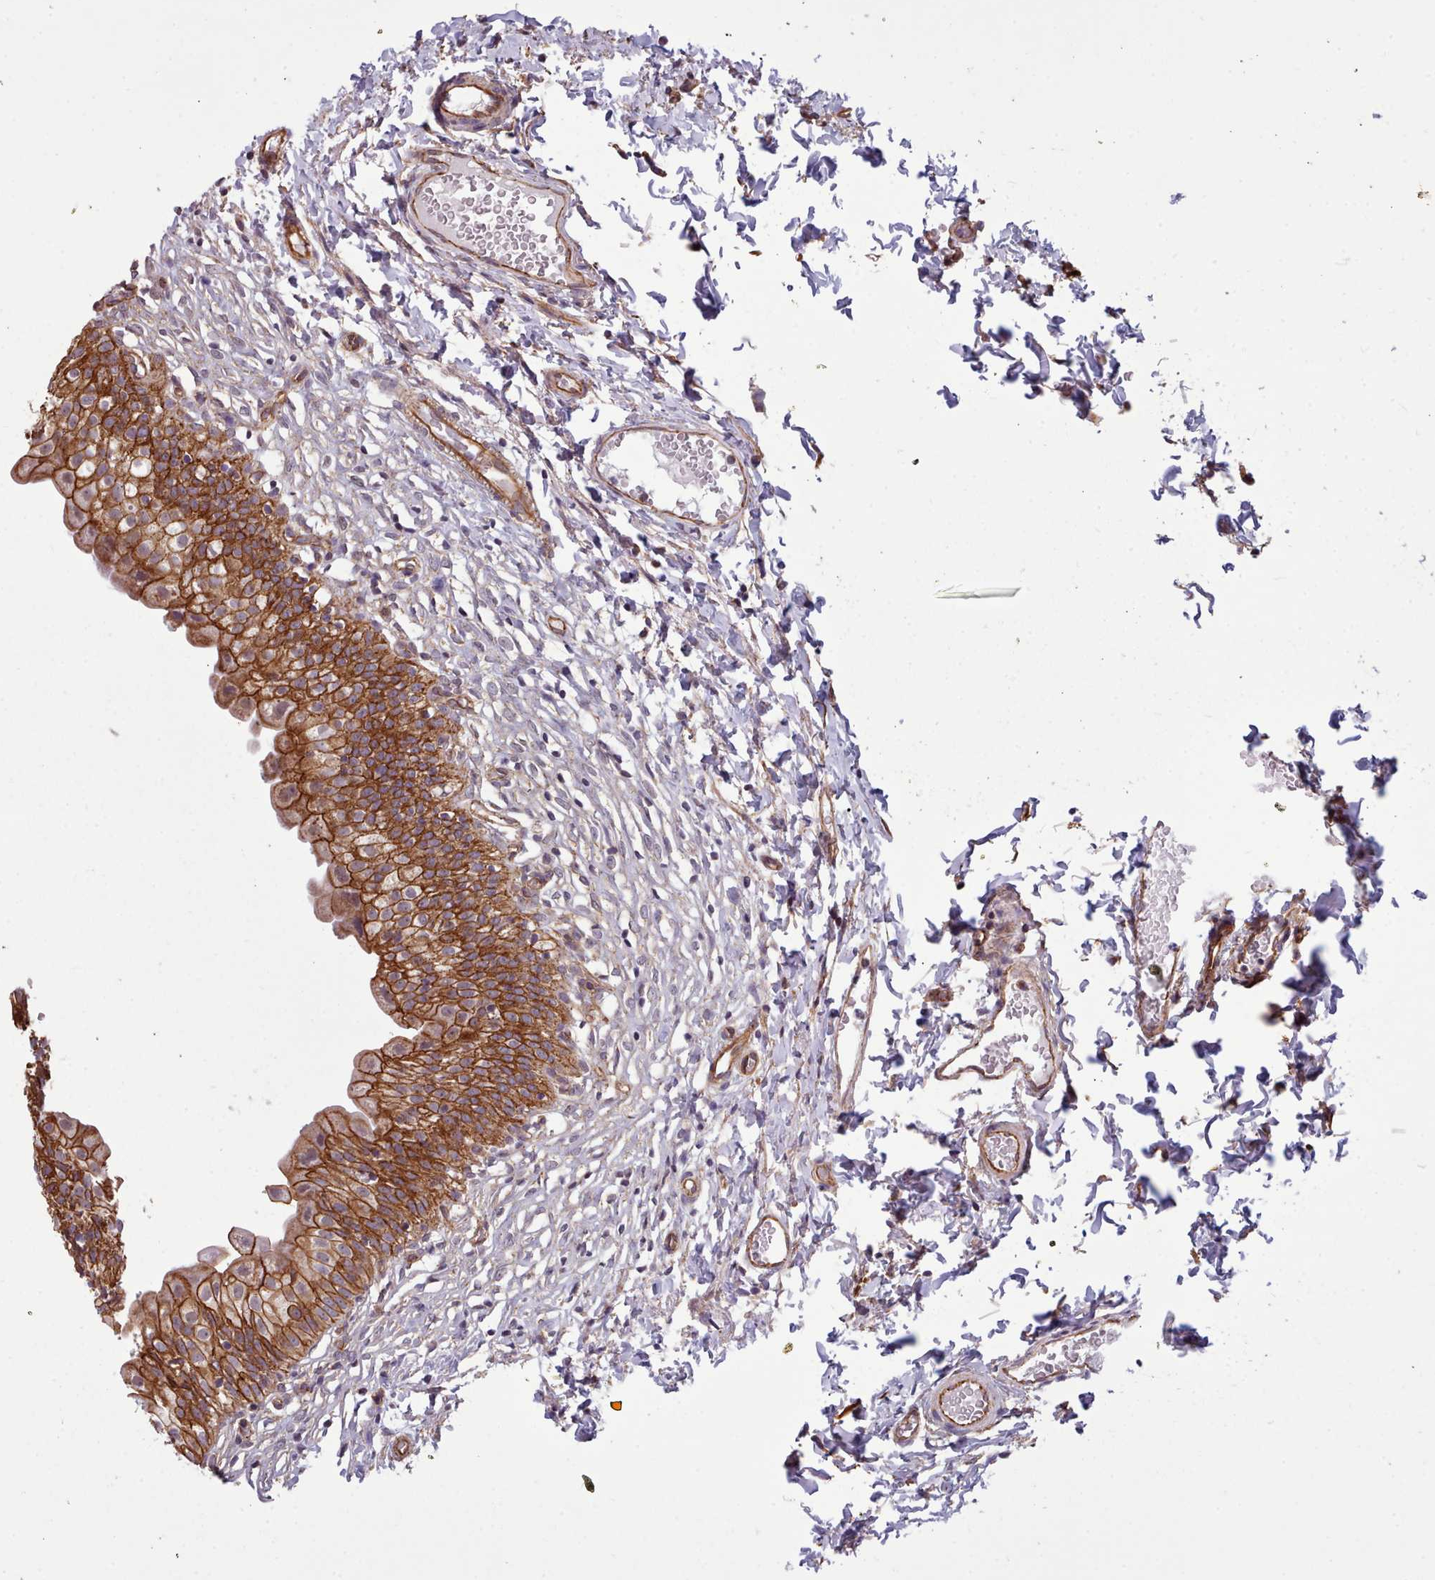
{"staining": {"intensity": "strong", "quantity": ">75%", "location": "cytoplasmic/membranous"}, "tissue": "urinary bladder", "cell_type": "Urothelial cells", "image_type": "normal", "snomed": [{"axis": "morphology", "description": "Normal tissue, NOS"}, {"axis": "topography", "description": "Urinary bladder"}], "caption": "Urinary bladder stained for a protein reveals strong cytoplasmic/membranous positivity in urothelial cells.", "gene": "MRPL46", "patient": {"sex": "male", "age": 55}}